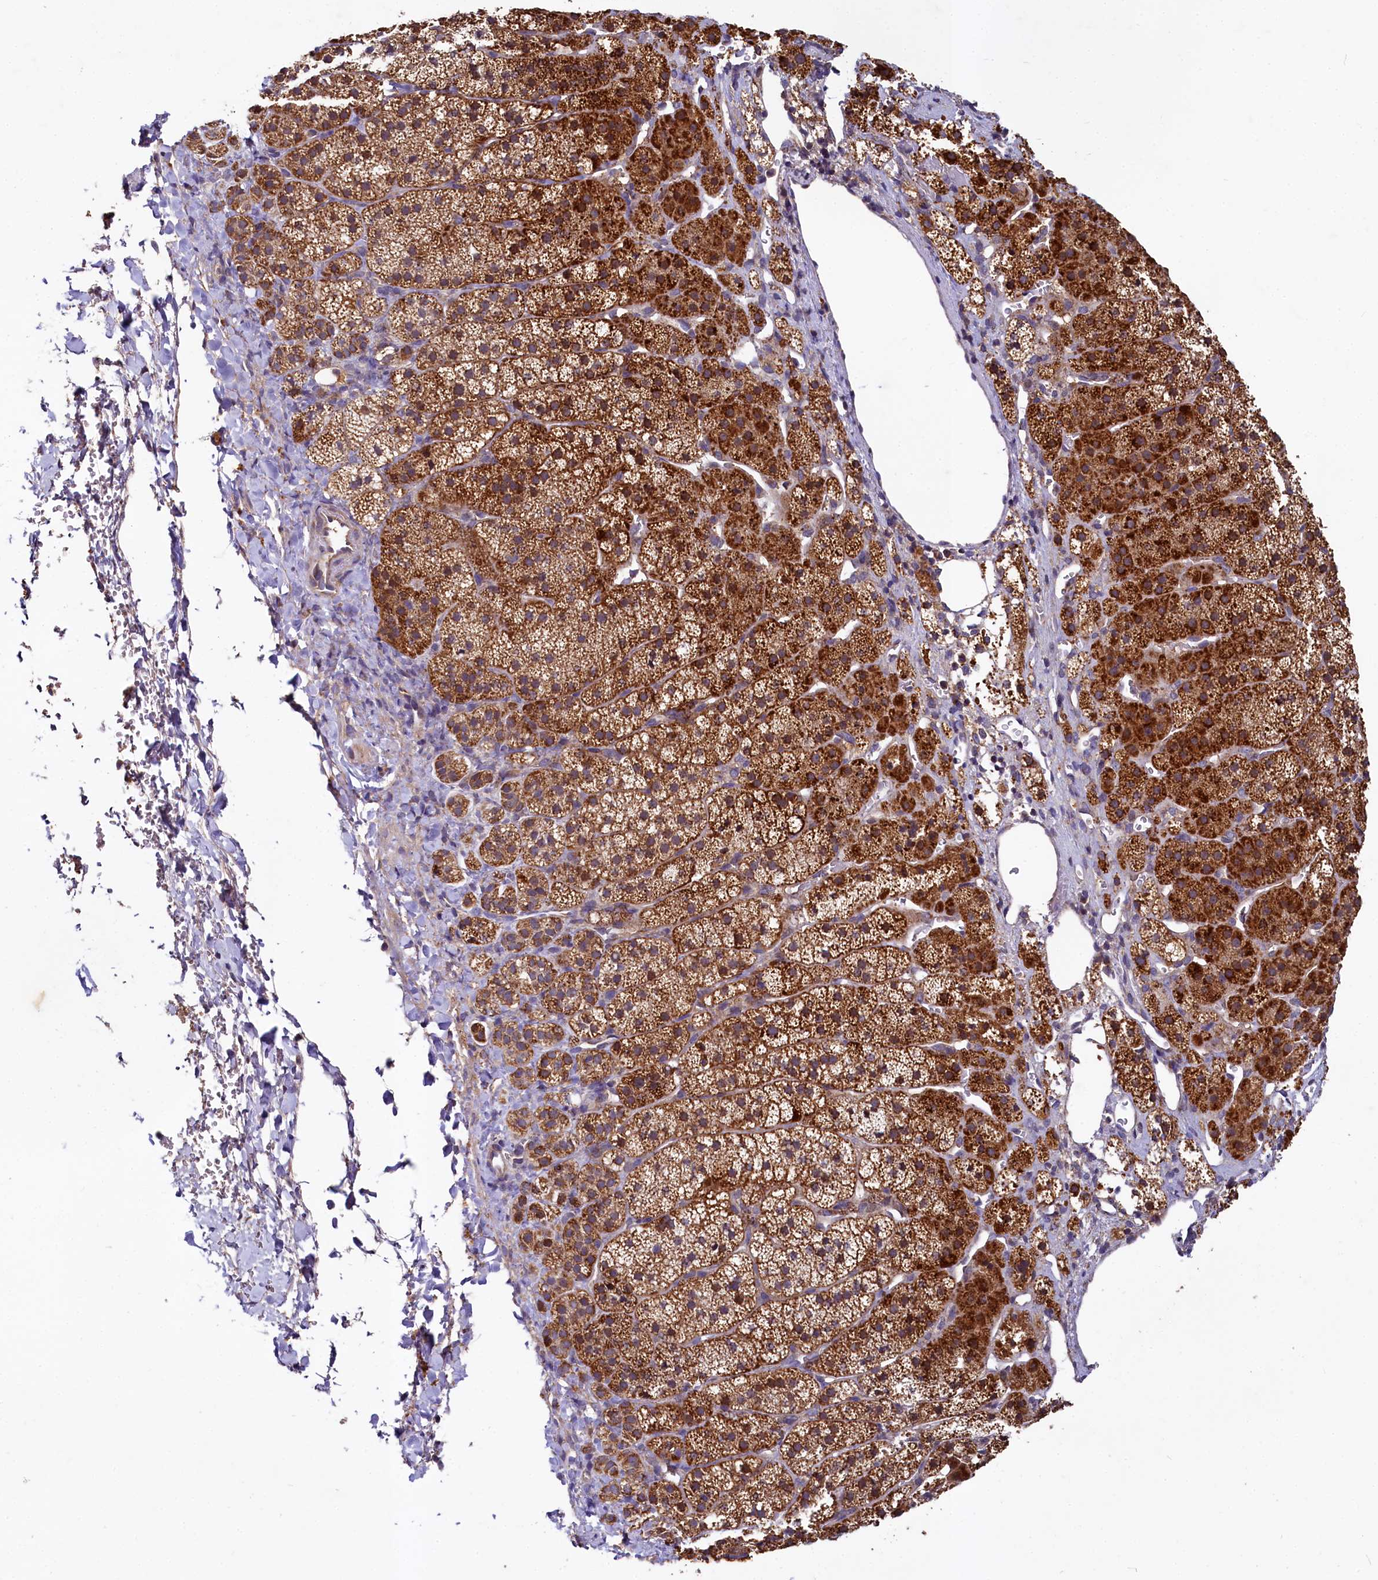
{"staining": {"intensity": "strong", "quantity": ">75%", "location": "cytoplasmic/membranous"}, "tissue": "adrenal gland", "cell_type": "Glandular cells", "image_type": "normal", "snomed": [{"axis": "morphology", "description": "Normal tissue, NOS"}, {"axis": "topography", "description": "Adrenal gland"}], "caption": "A high amount of strong cytoplasmic/membranous expression is present in about >75% of glandular cells in benign adrenal gland.", "gene": "SPRYD3", "patient": {"sex": "female", "age": 44}}